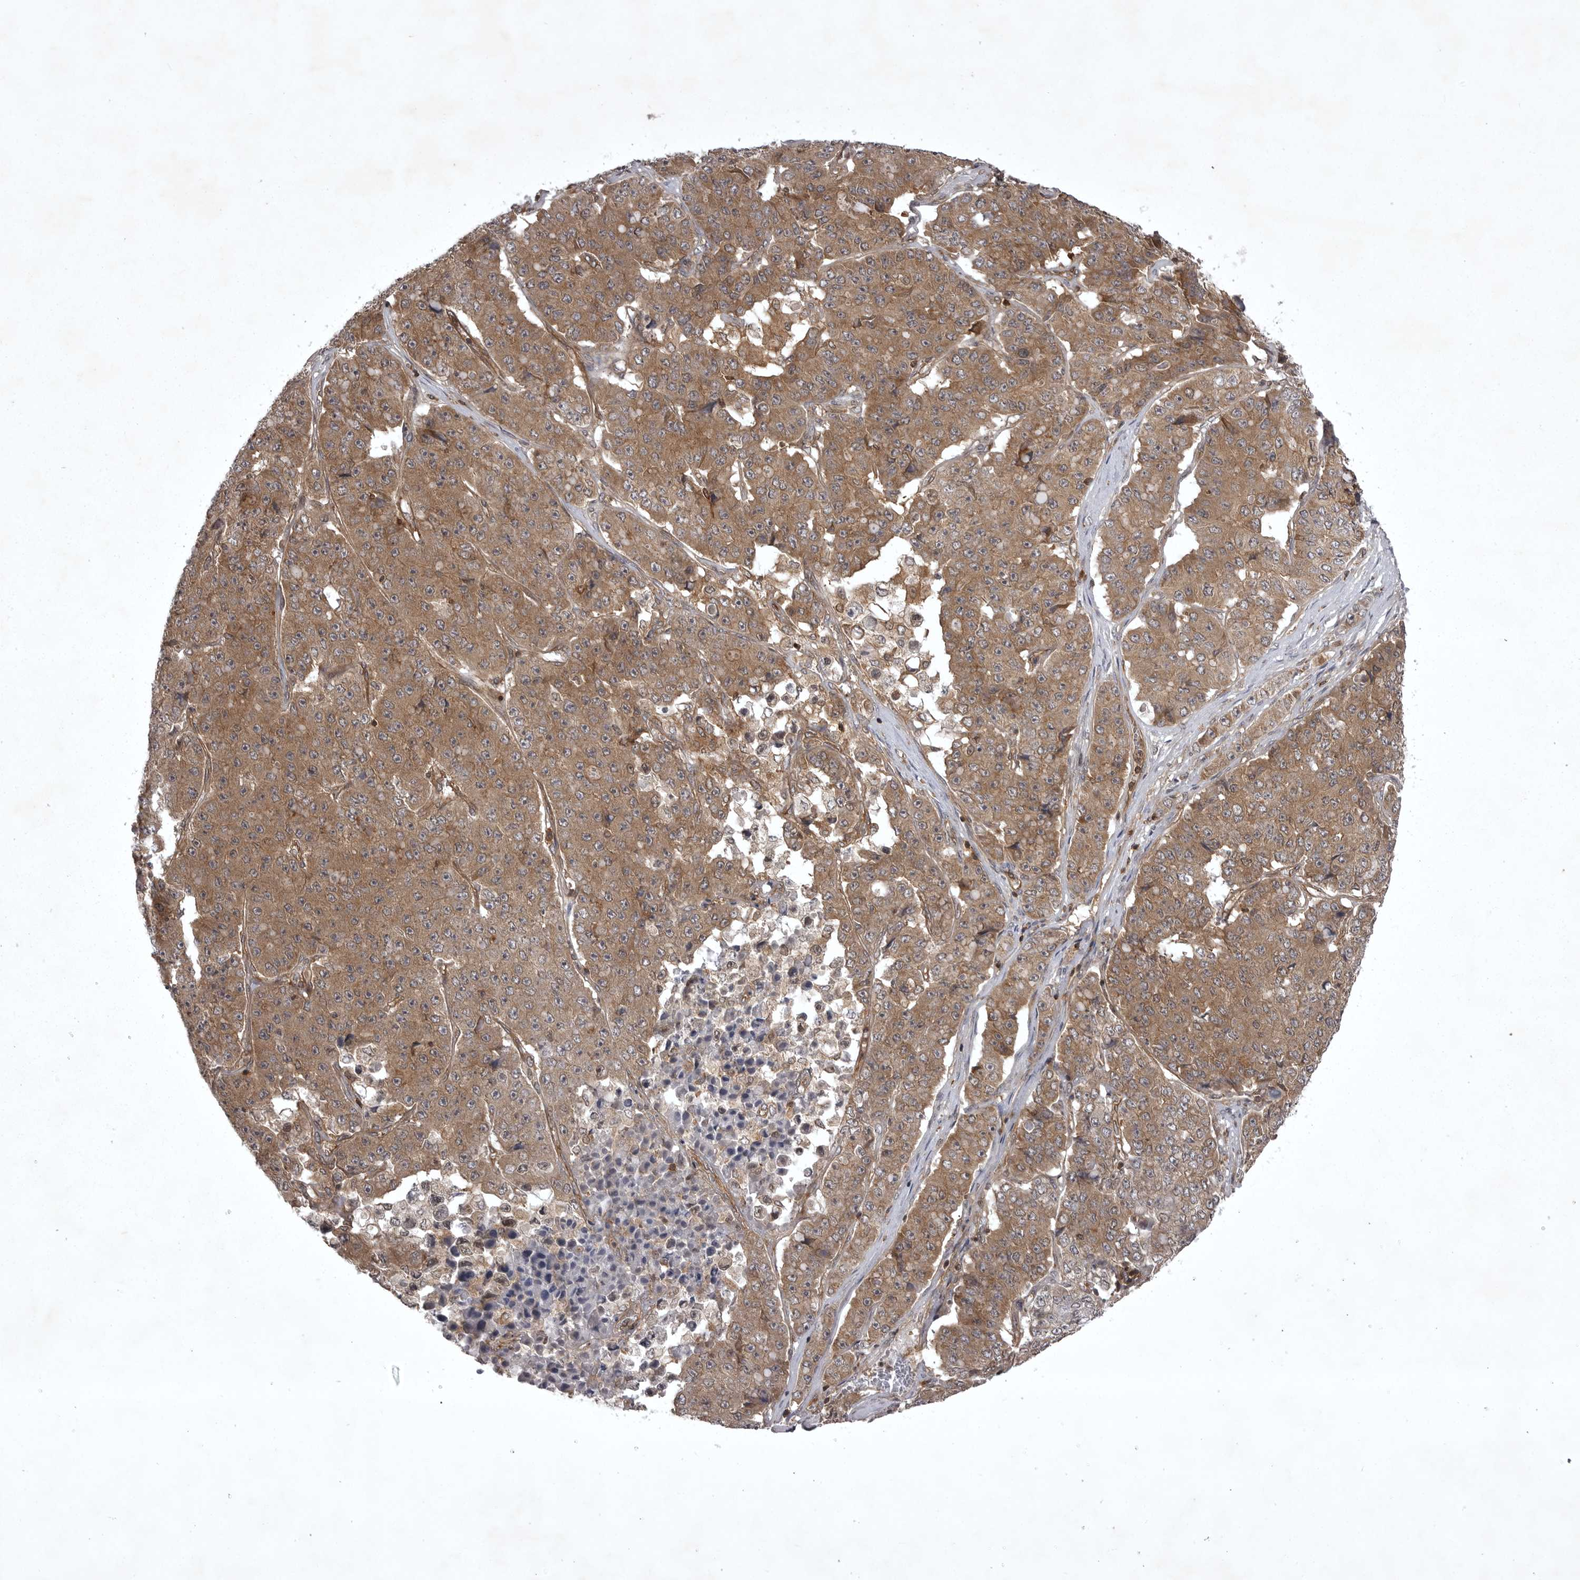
{"staining": {"intensity": "moderate", "quantity": ">75%", "location": "cytoplasmic/membranous"}, "tissue": "pancreatic cancer", "cell_type": "Tumor cells", "image_type": "cancer", "snomed": [{"axis": "morphology", "description": "Adenocarcinoma, NOS"}, {"axis": "topography", "description": "Pancreas"}], "caption": "Protein expression analysis of human pancreatic cancer reveals moderate cytoplasmic/membranous staining in about >75% of tumor cells.", "gene": "STK24", "patient": {"sex": "male", "age": 50}}